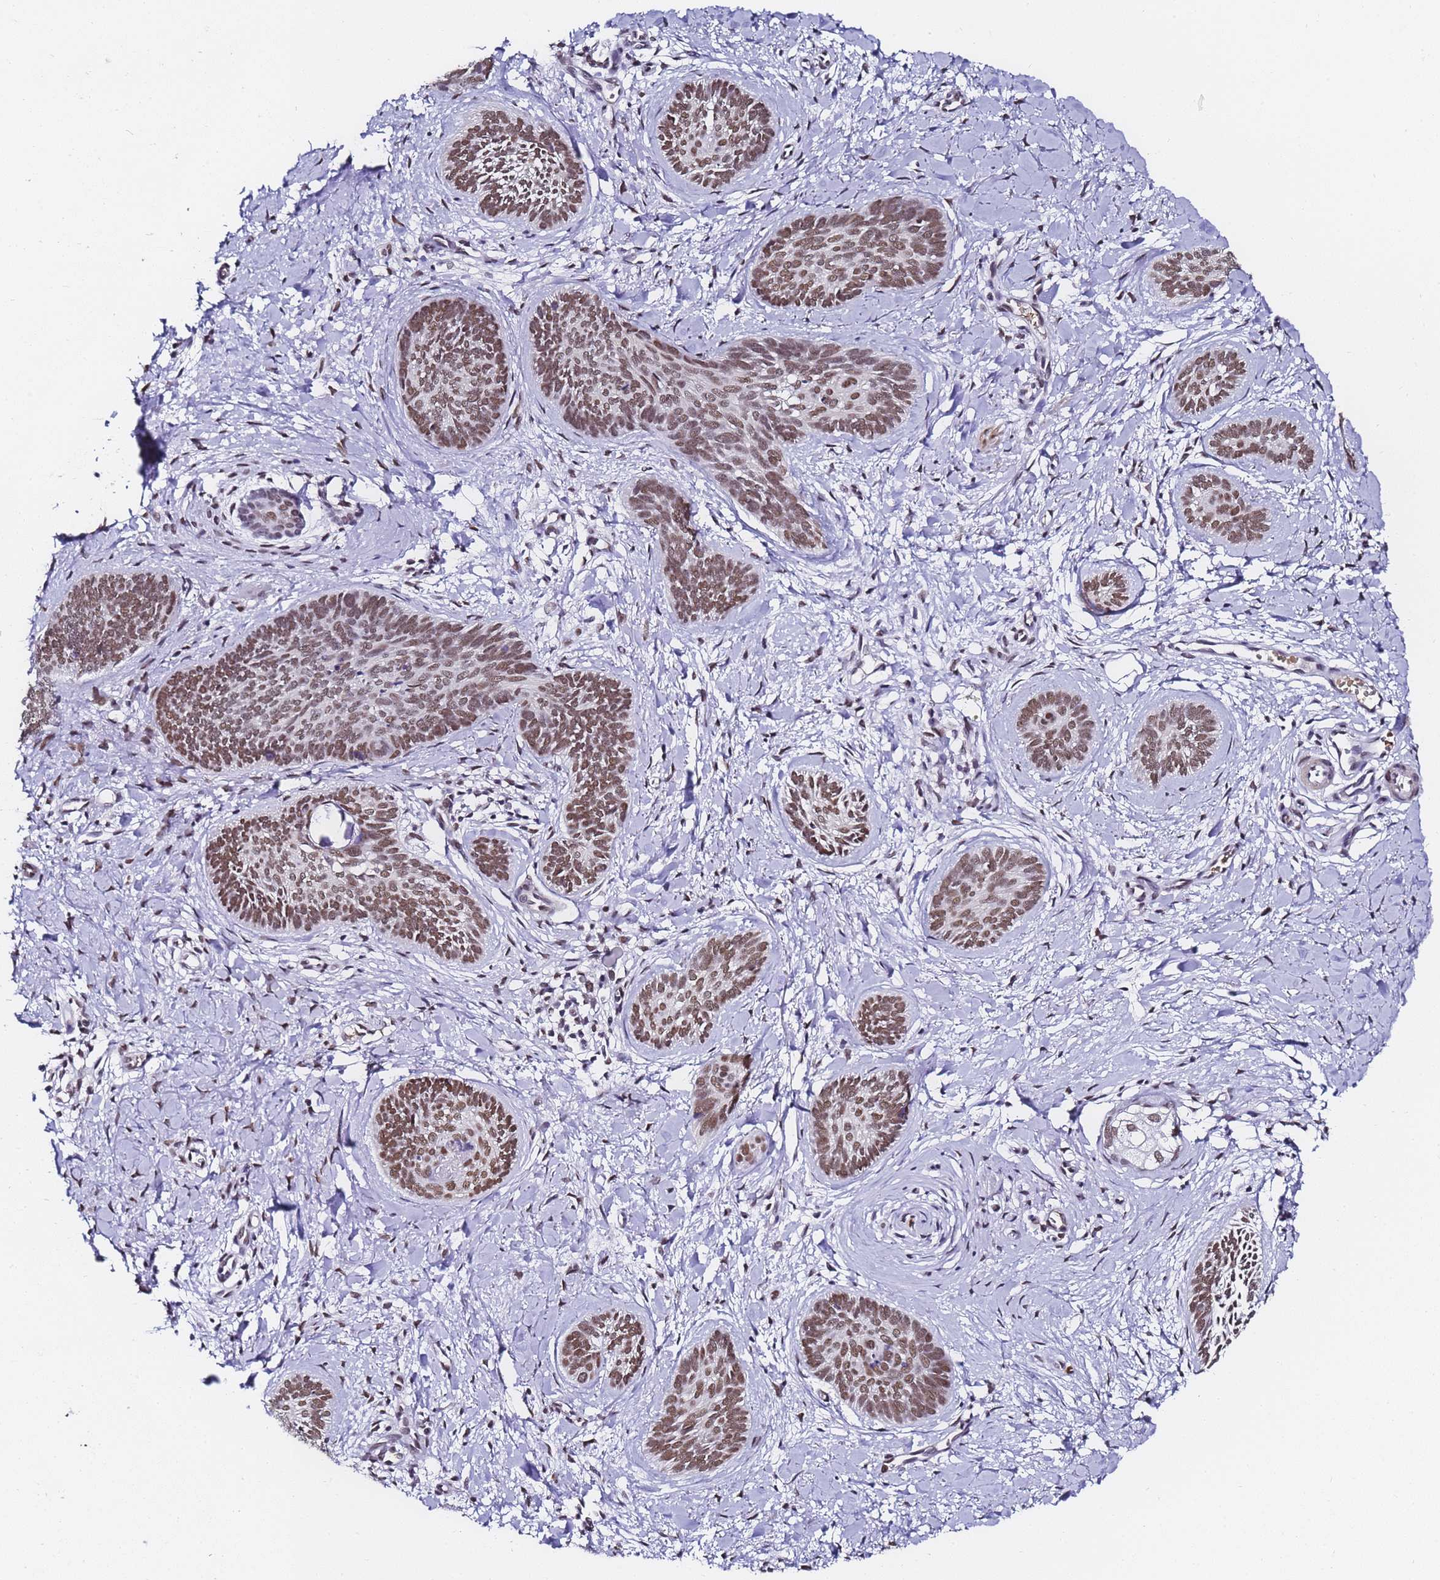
{"staining": {"intensity": "moderate", "quantity": ">75%", "location": "nuclear"}, "tissue": "skin cancer", "cell_type": "Tumor cells", "image_type": "cancer", "snomed": [{"axis": "morphology", "description": "Basal cell carcinoma"}, {"axis": "topography", "description": "Skin"}], "caption": "The photomicrograph reveals staining of basal cell carcinoma (skin), revealing moderate nuclear protein expression (brown color) within tumor cells.", "gene": "POLR1A", "patient": {"sex": "female", "age": 81}}